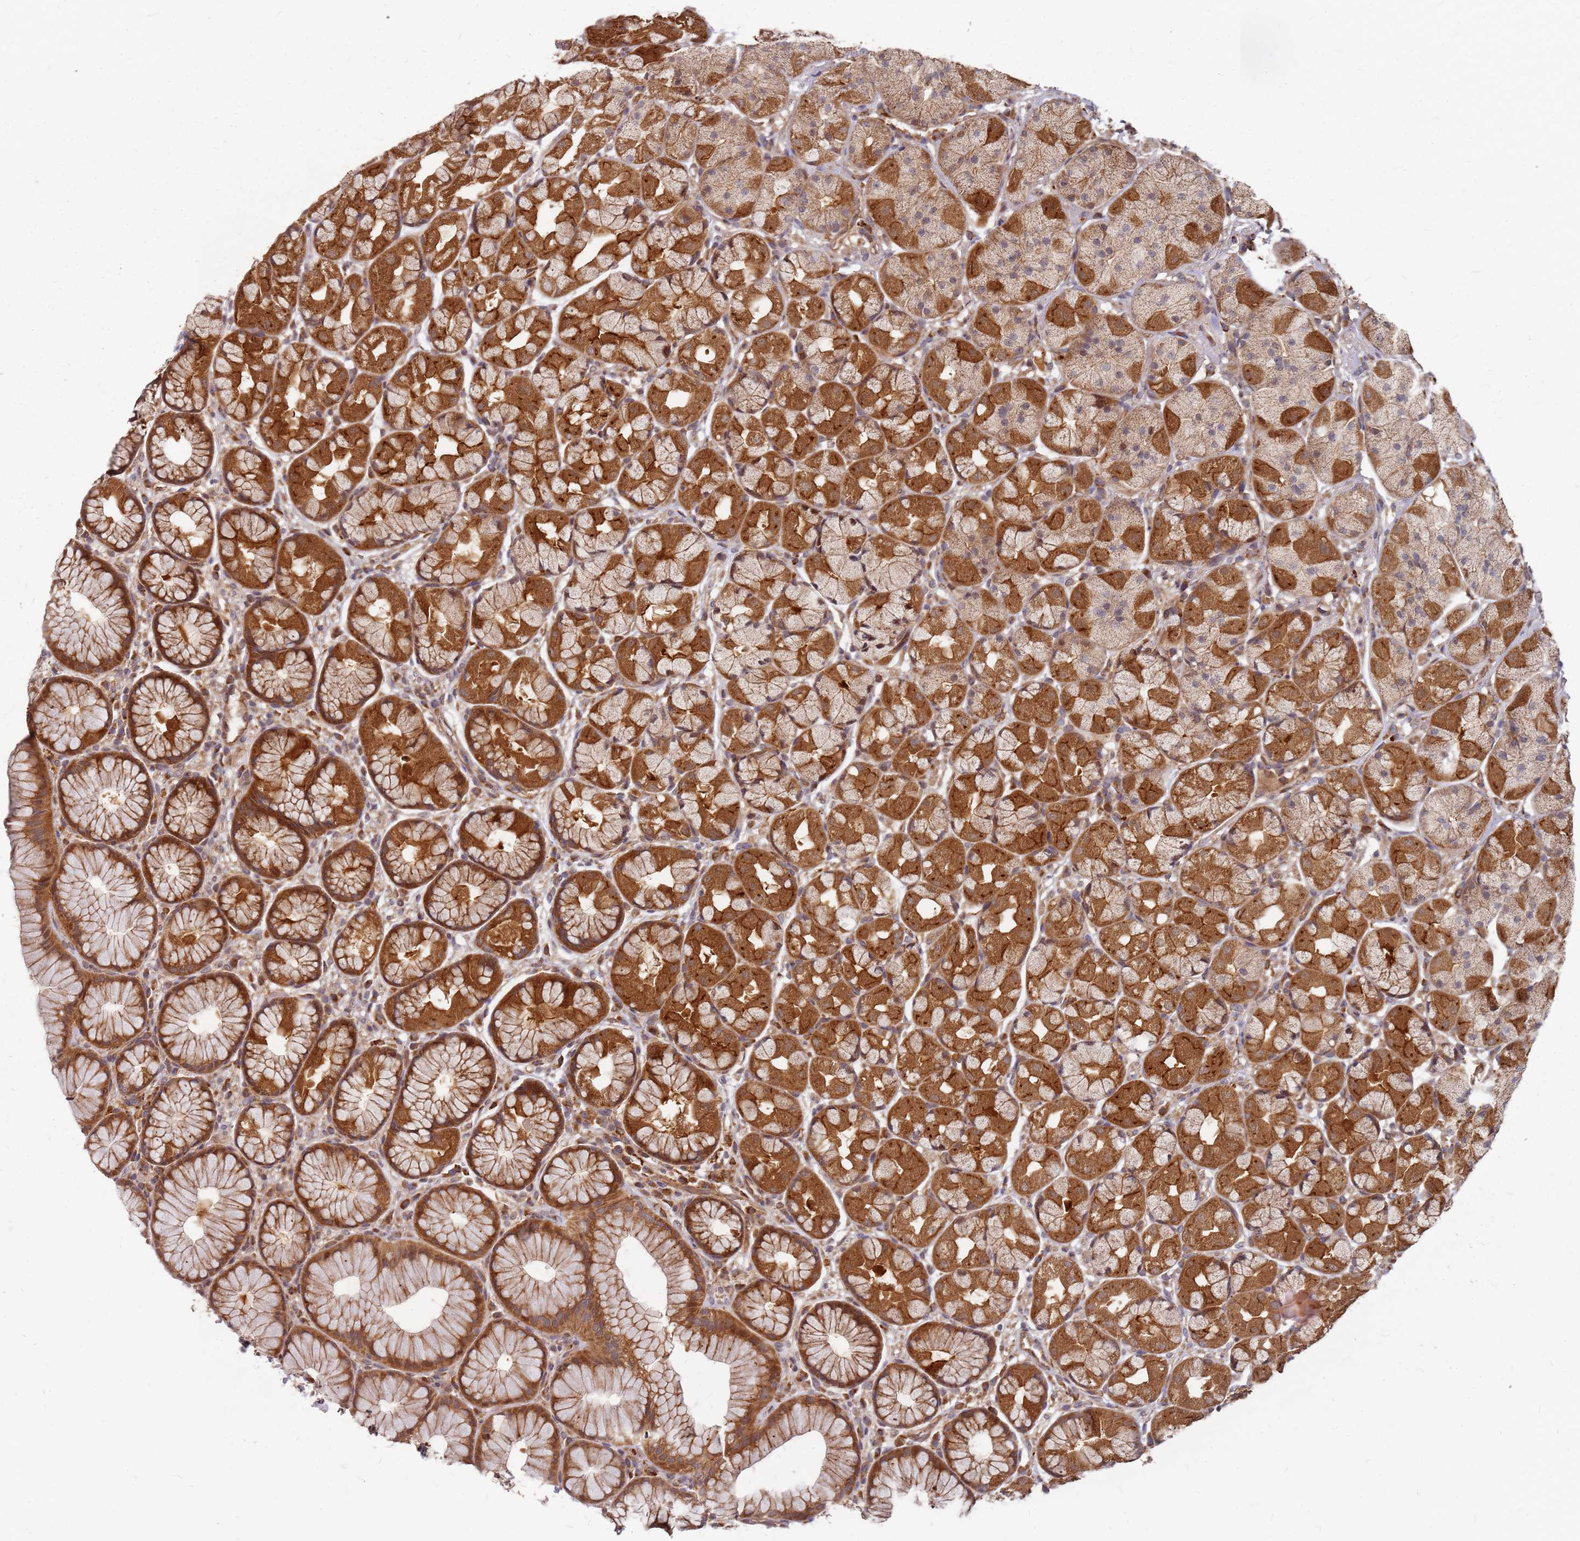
{"staining": {"intensity": "strong", "quantity": ">75%", "location": "cytoplasmic/membranous"}, "tissue": "stomach", "cell_type": "Glandular cells", "image_type": "normal", "snomed": [{"axis": "morphology", "description": "Normal tissue, NOS"}, {"axis": "topography", "description": "Stomach"}], "caption": "Immunohistochemistry (IHC) image of normal stomach: human stomach stained using immunohistochemistry (IHC) reveals high levels of strong protein expression localized specifically in the cytoplasmic/membranous of glandular cells, appearing as a cytoplasmic/membranous brown color.", "gene": "TRABD", "patient": {"sex": "male", "age": 57}}